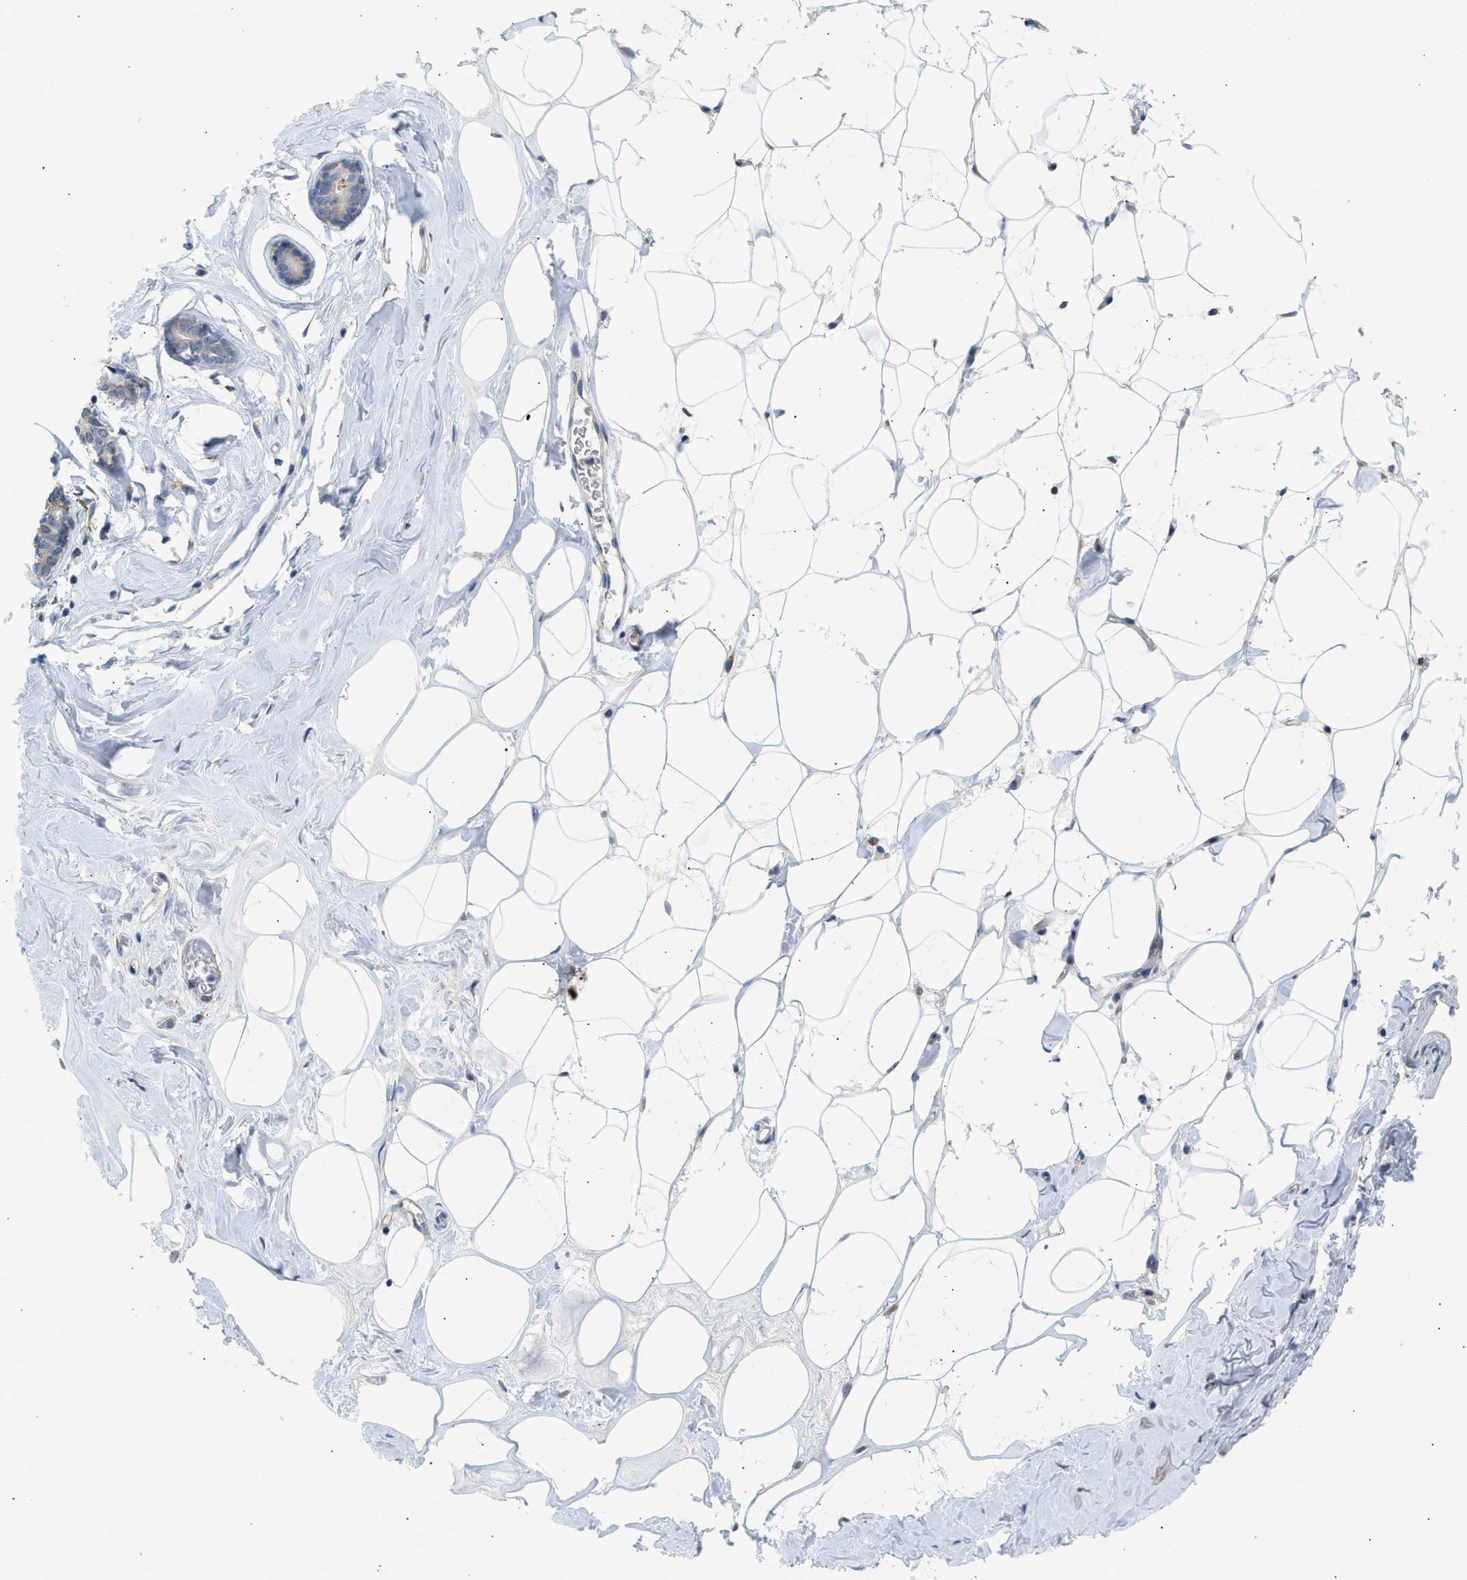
{"staining": {"intensity": "negative", "quantity": "none", "location": "none"}, "tissue": "adipose tissue", "cell_type": "Adipocytes", "image_type": "normal", "snomed": [{"axis": "morphology", "description": "Normal tissue, NOS"}, {"axis": "morphology", "description": "Fibrosis, NOS"}, {"axis": "topography", "description": "Breast"}, {"axis": "topography", "description": "Adipose tissue"}], "caption": "Immunohistochemistry (IHC) micrograph of normal adipose tissue: adipose tissue stained with DAB shows no significant protein positivity in adipocytes. The staining was performed using DAB (3,3'-diaminobenzidine) to visualize the protein expression in brown, while the nuclei were stained in blue with hematoxylin (Magnification: 20x).", "gene": "KCNC2", "patient": {"sex": "female", "age": 39}}